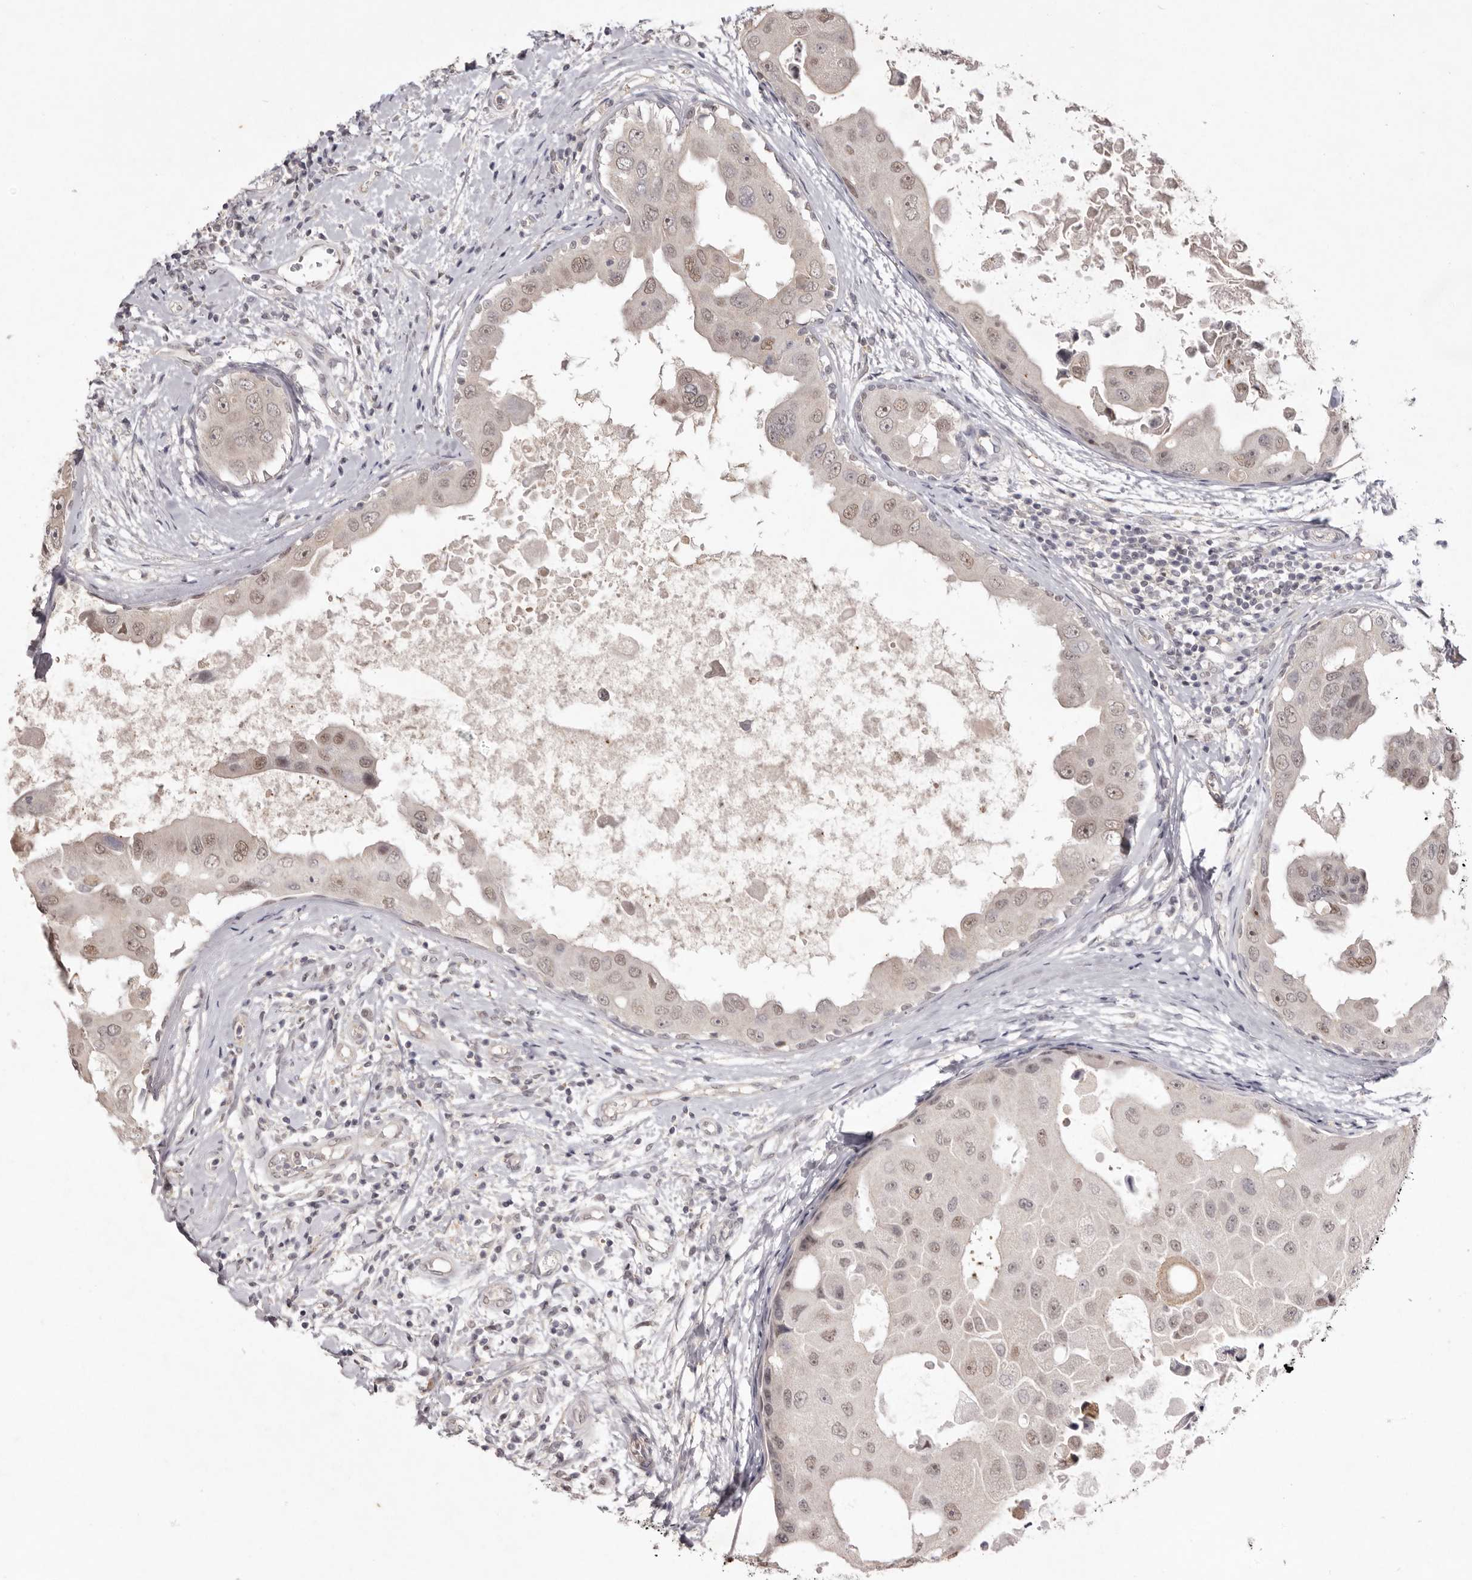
{"staining": {"intensity": "weak", "quantity": "25%-75%", "location": "nuclear"}, "tissue": "breast cancer", "cell_type": "Tumor cells", "image_type": "cancer", "snomed": [{"axis": "morphology", "description": "Duct carcinoma"}, {"axis": "topography", "description": "Breast"}], "caption": "Immunohistochemical staining of human invasive ductal carcinoma (breast) displays low levels of weak nuclear protein positivity in about 25%-75% of tumor cells.", "gene": "TADA1", "patient": {"sex": "female", "age": 27}}